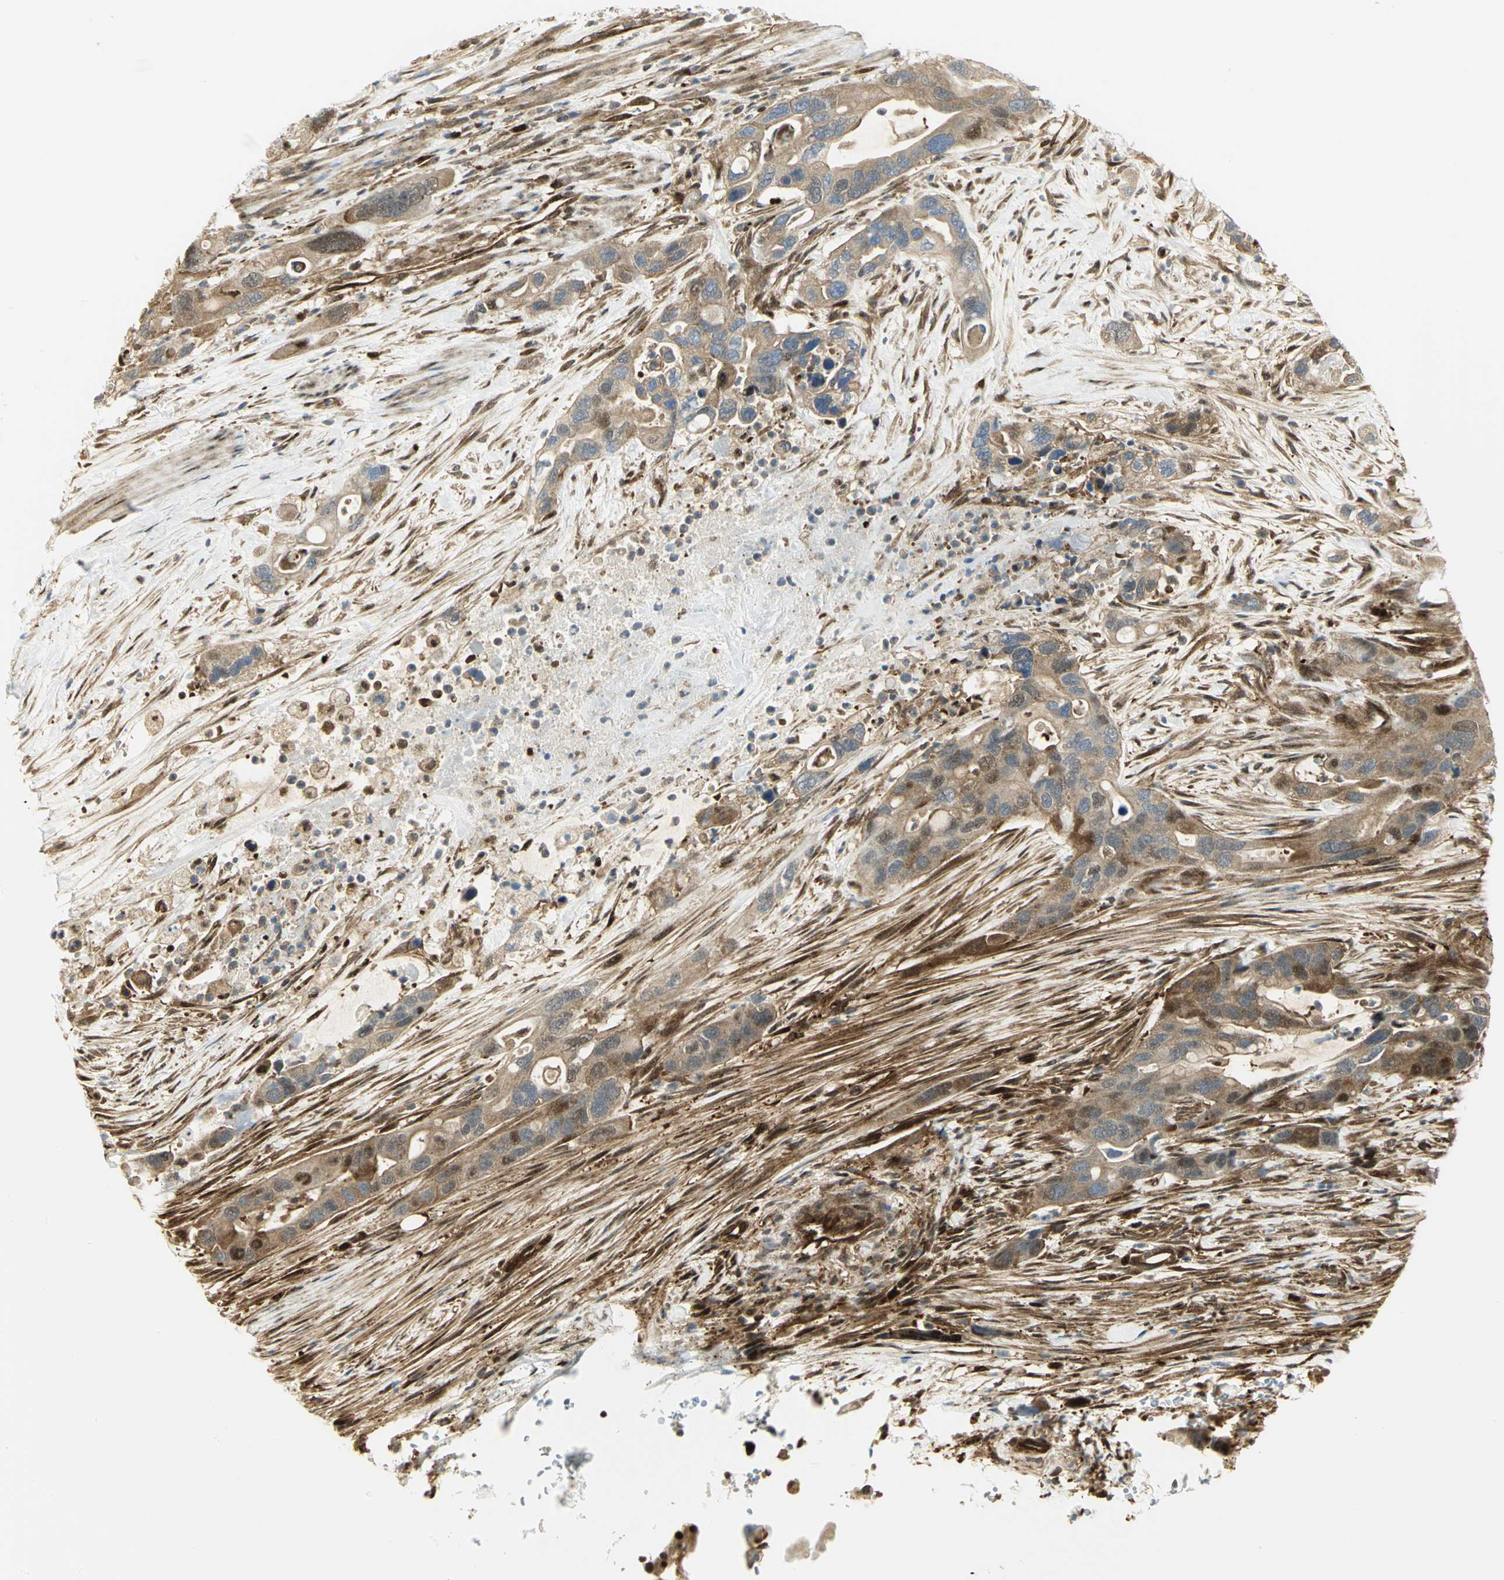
{"staining": {"intensity": "moderate", "quantity": ">75%", "location": "cytoplasmic/membranous,nuclear"}, "tissue": "pancreatic cancer", "cell_type": "Tumor cells", "image_type": "cancer", "snomed": [{"axis": "morphology", "description": "Adenocarcinoma, NOS"}, {"axis": "topography", "description": "Pancreas"}], "caption": "IHC histopathology image of neoplastic tissue: pancreatic cancer stained using IHC demonstrates medium levels of moderate protein expression localized specifically in the cytoplasmic/membranous and nuclear of tumor cells, appearing as a cytoplasmic/membranous and nuclear brown color.", "gene": "EEA1", "patient": {"sex": "female", "age": 71}}